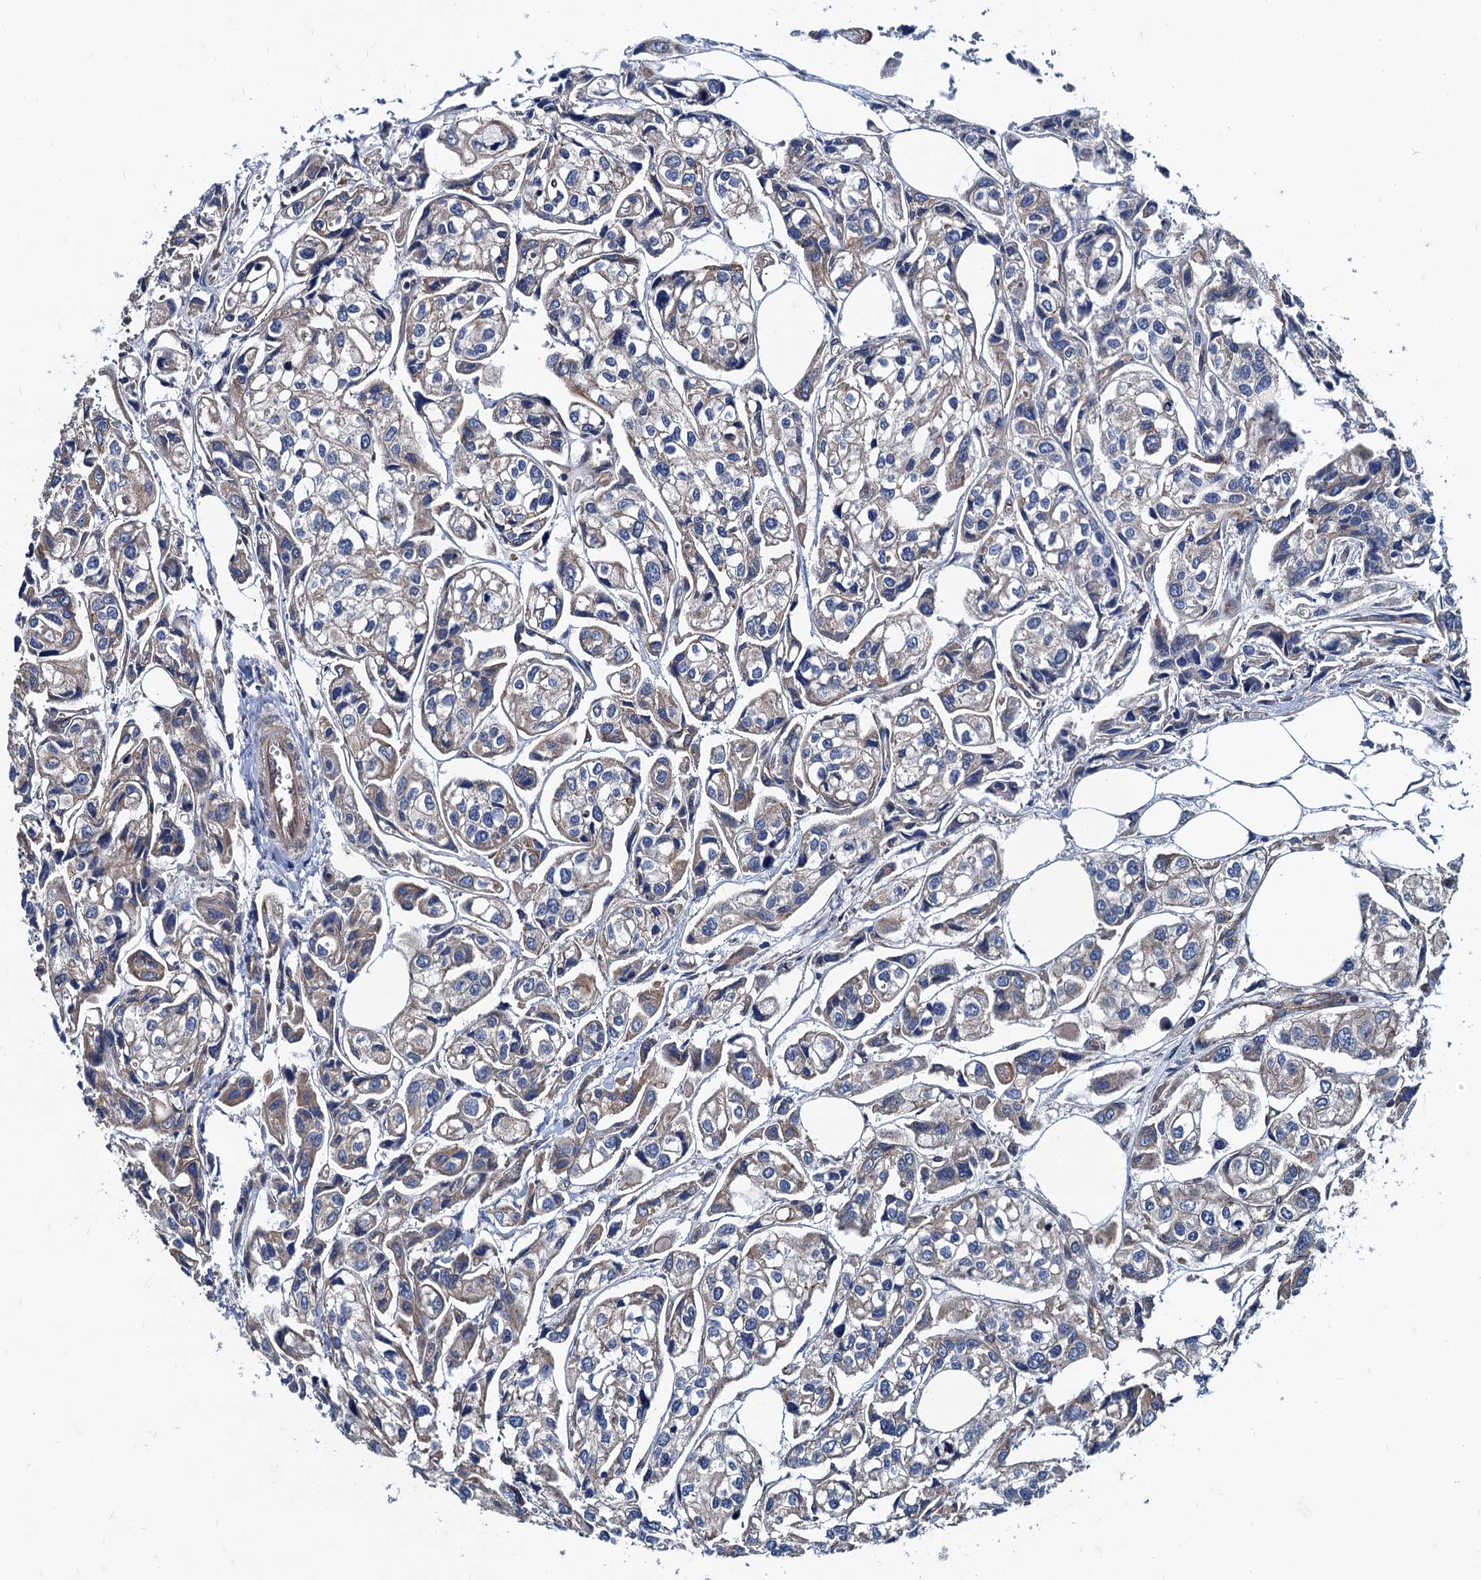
{"staining": {"intensity": "weak", "quantity": ">75%", "location": "cytoplasmic/membranous"}, "tissue": "urothelial cancer", "cell_type": "Tumor cells", "image_type": "cancer", "snomed": [{"axis": "morphology", "description": "Urothelial carcinoma, High grade"}, {"axis": "topography", "description": "Urinary bladder"}], "caption": "The image shows immunohistochemical staining of urothelial cancer. There is weak cytoplasmic/membranous staining is appreciated in about >75% of tumor cells. (IHC, brightfield microscopy, high magnification).", "gene": "NGRN", "patient": {"sex": "male", "age": 67}}